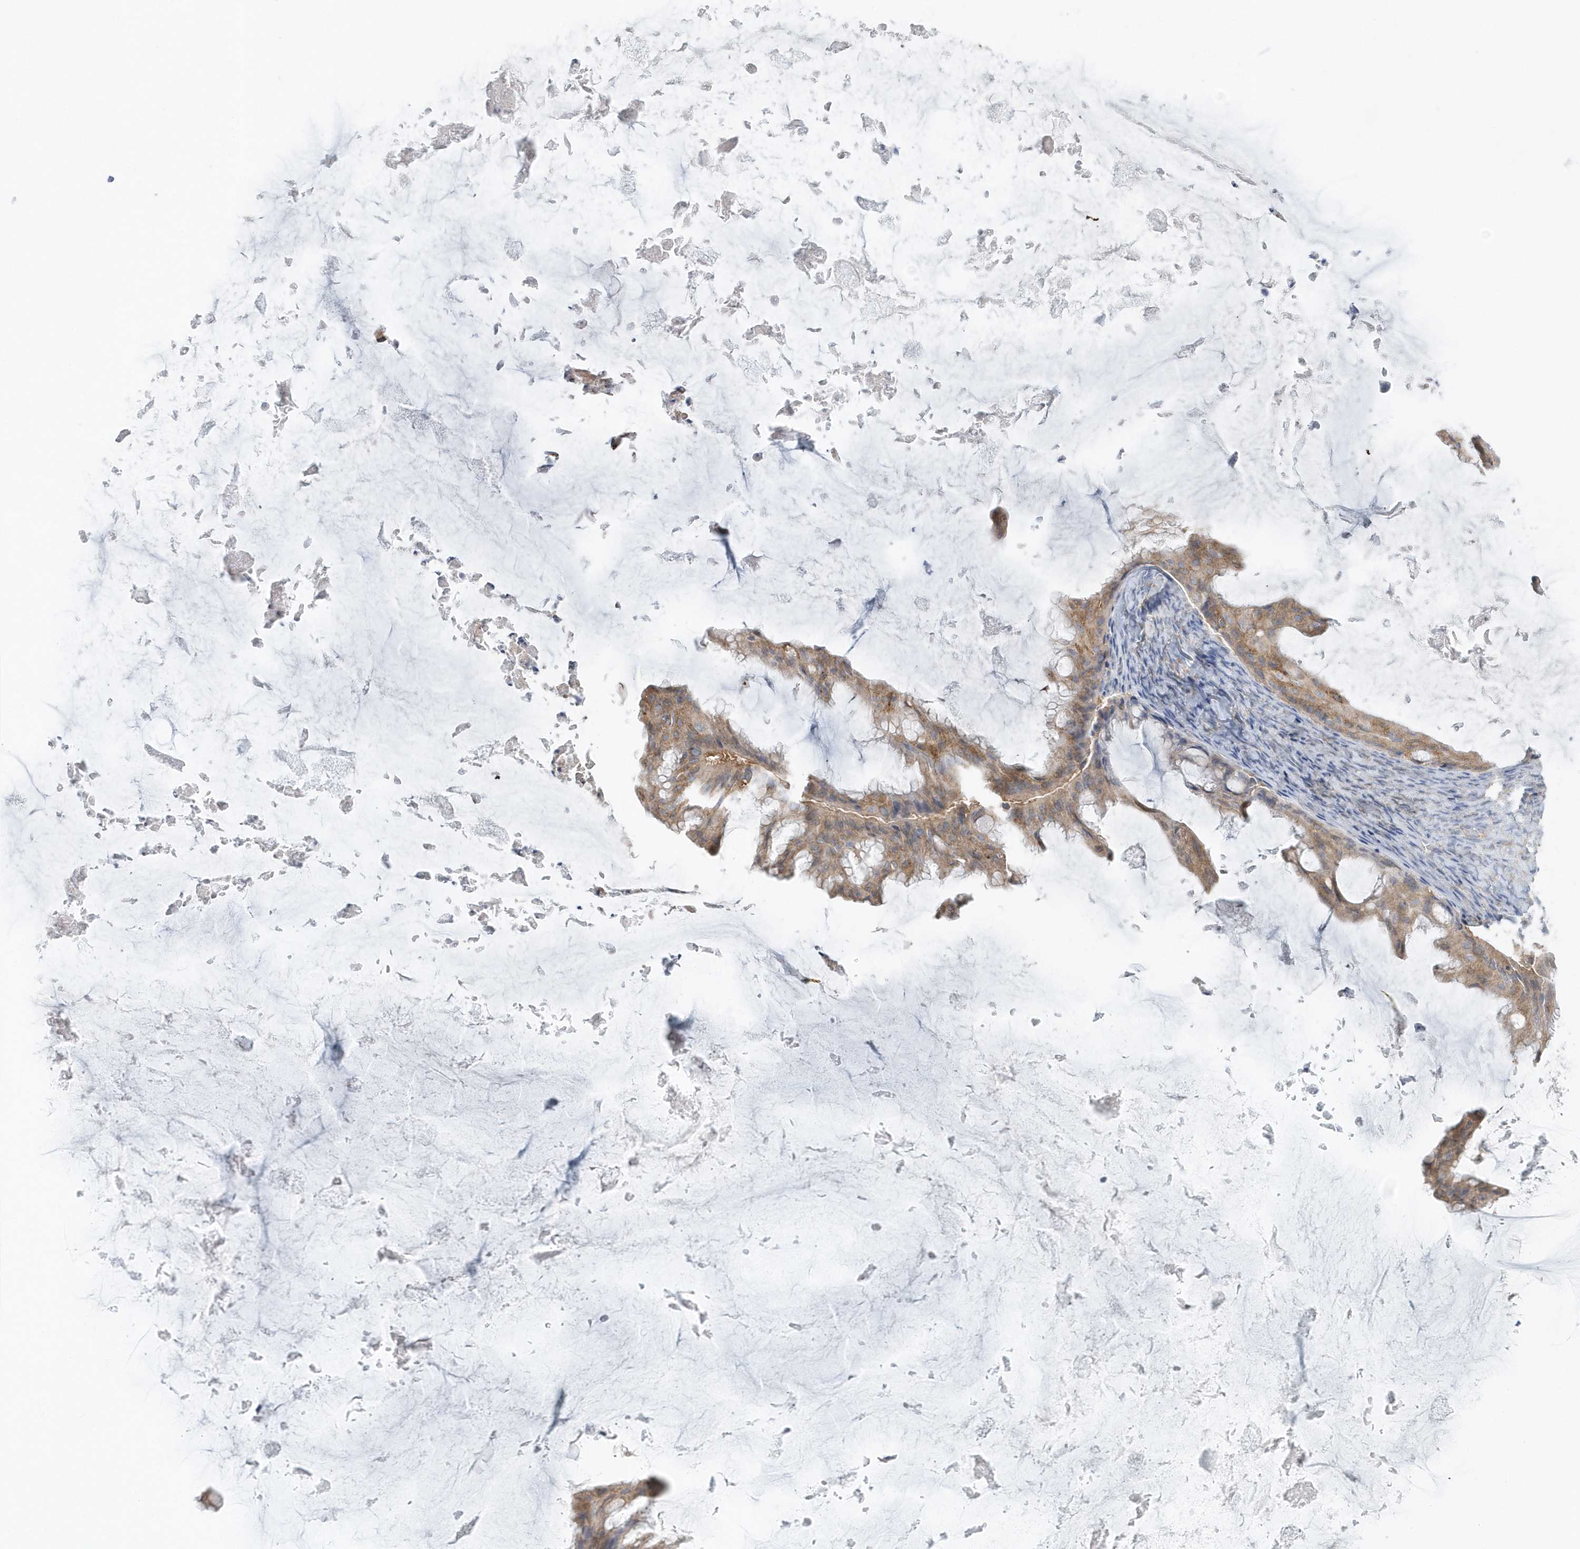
{"staining": {"intensity": "weak", "quantity": ">75%", "location": "cytoplasmic/membranous"}, "tissue": "ovarian cancer", "cell_type": "Tumor cells", "image_type": "cancer", "snomed": [{"axis": "morphology", "description": "Cystadenocarcinoma, mucinous, NOS"}, {"axis": "topography", "description": "Ovary"}], "caption": "The immunohistochemical stain labels weak cytoplasmic/membranous positivity in tumor cells of ovarian cancer tissue. (DAB IHC with brightfield microscopy, high magnification).", "gene": "EIF3C", "patient": {"sex": "female", "age": 61}}